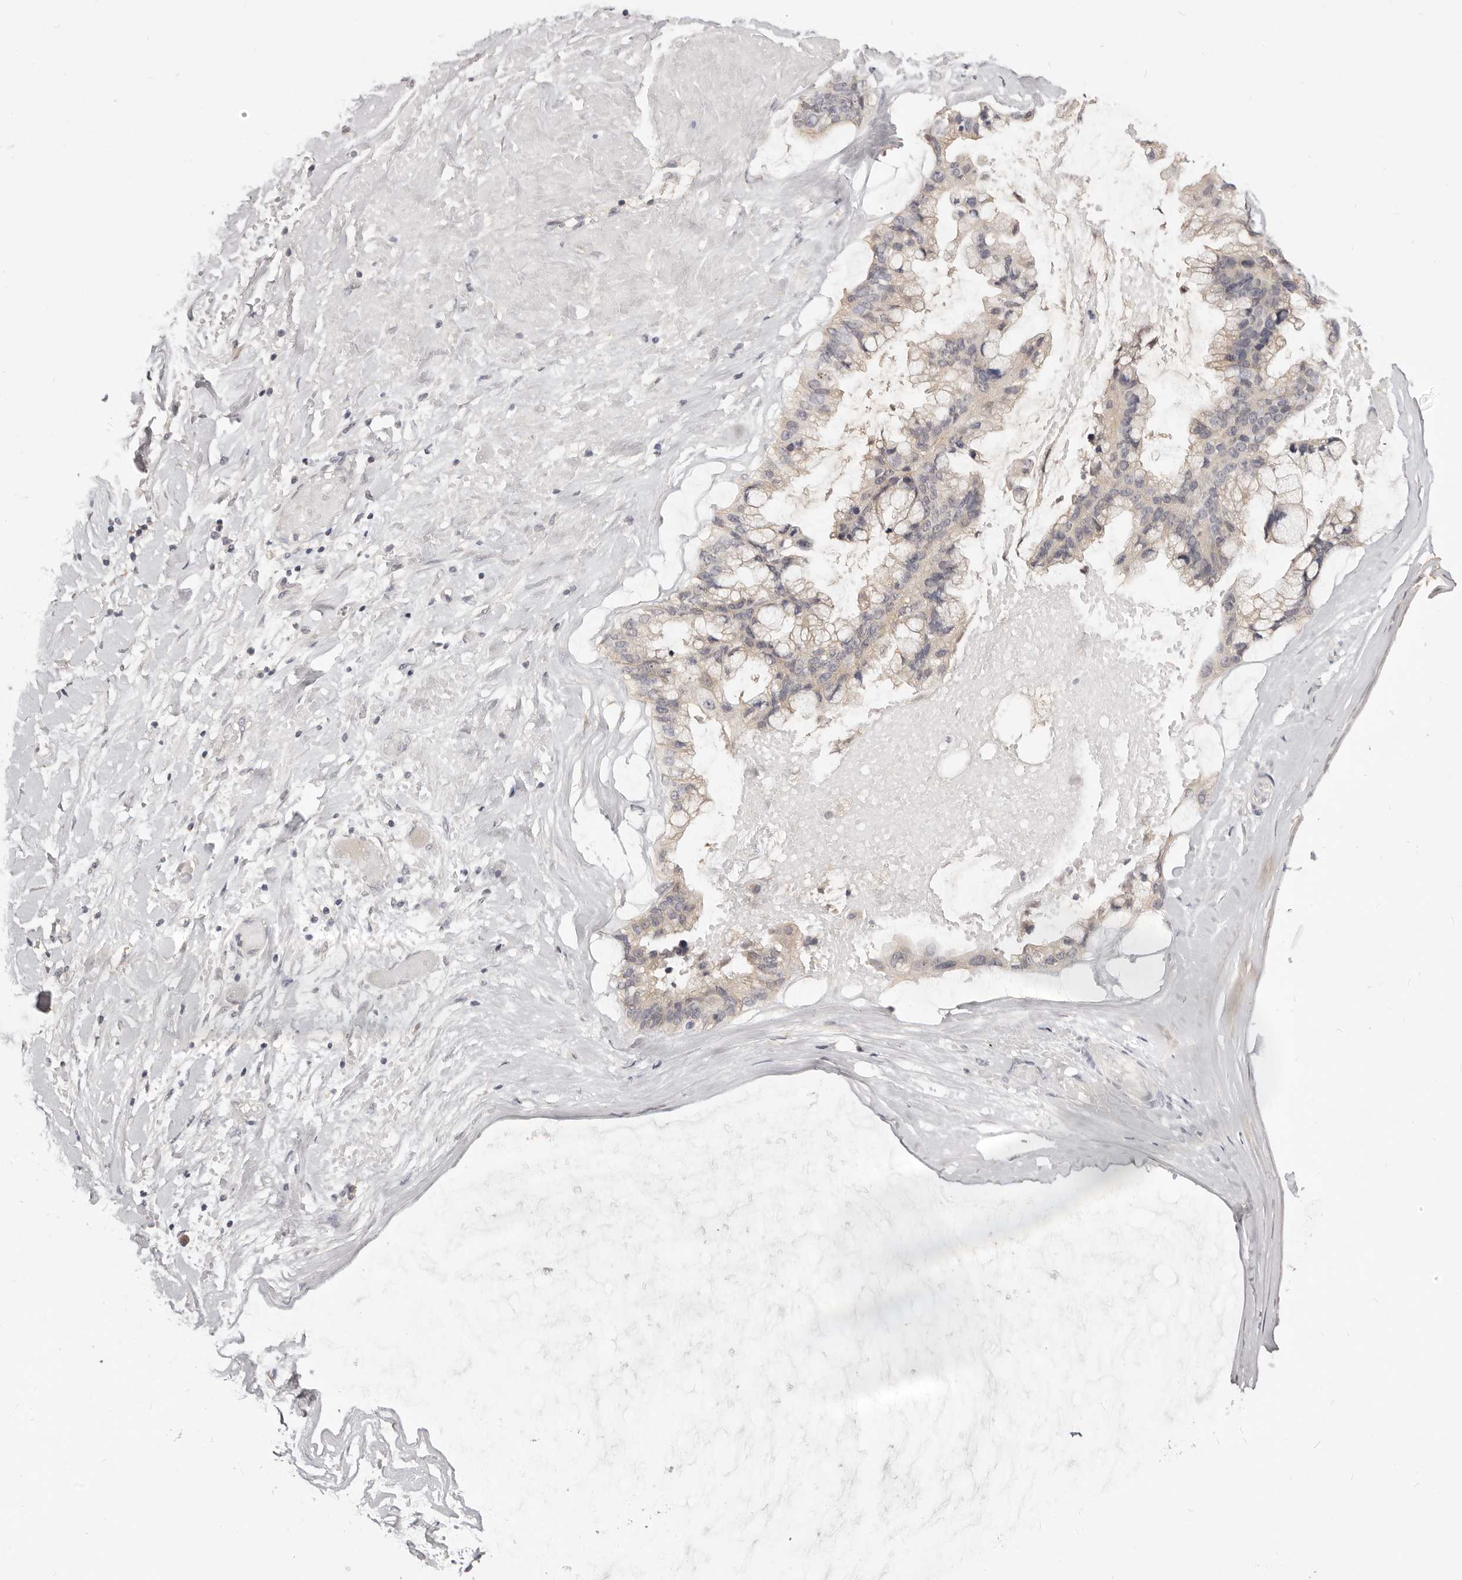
{"staining": {"intensity": "negative", "quantity": "none", "location": "none"}, "tissue": "ovarian cancer", "cell_type": "Tumor cells", "image_type": "cancer", "snomed": [{"axis": "morphology", "description": "Cystadenocarcinoma, mucinous, NOS"}, {"axis": "topography", "description": "Ovary"}], "caption": "DAB (3,3'-diaminobenzidine) immunohistochemical staining of human ovarian cancer (mucinous cystadenocarcinoma) exhibits no significant expression in tumor cells.", "gene": "TSPAN13", "patient": {"sex": "female", "age": 39}}